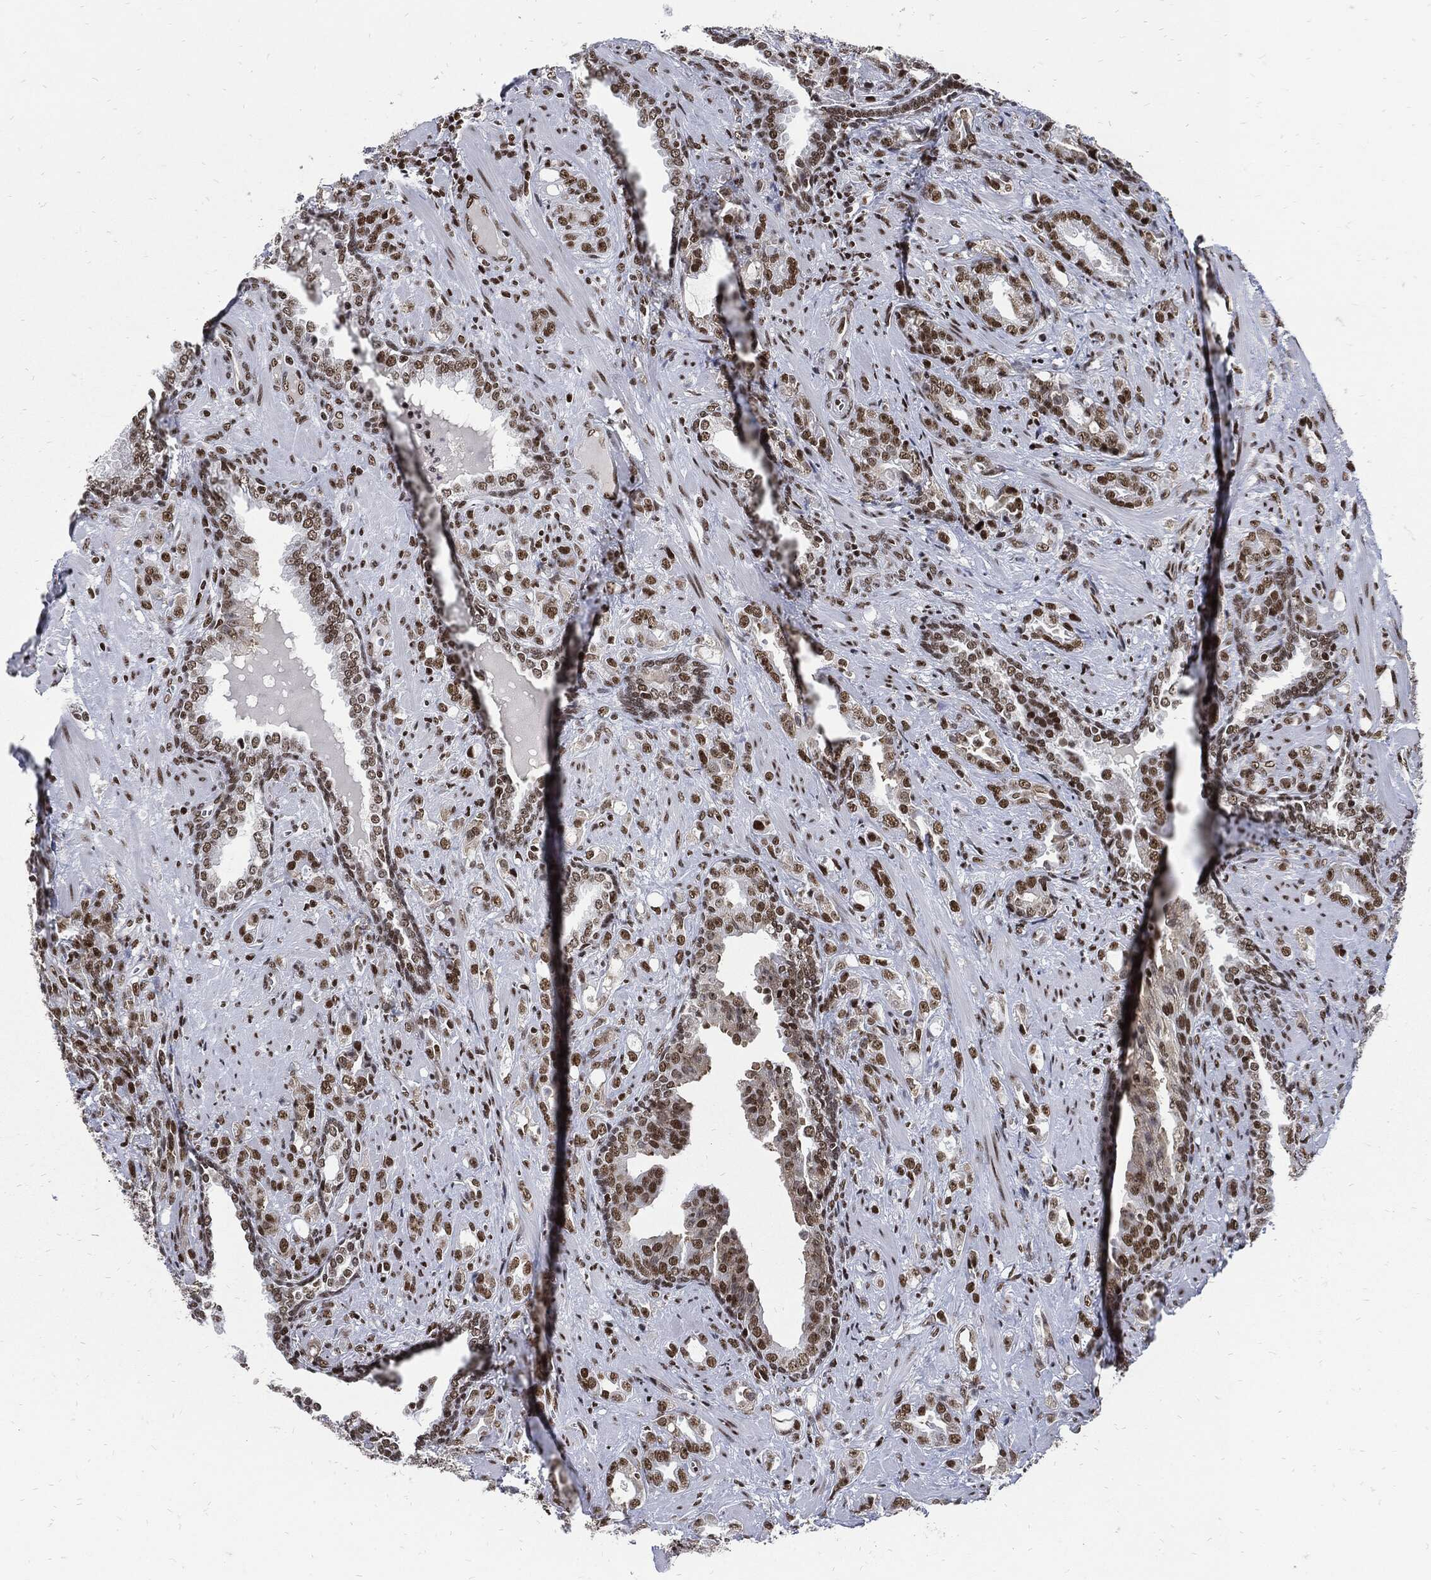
{"staining": {"intensity": "moderate", "quantity": "25%-75%", "location": "nuclear"}, "tissue": "prostate cancer", "cell_type": "Tumor cells", "image_type": "cancer", "snomed": [{"axis": "morphology", "description": "Adenocarcinoma, NOS"}, {"axis": "topography", "description": "Prostate"}], "caption": "Immunohistochemistry (IHC) photomicrograph of prostate adenocarcinoma stained for a protein (brown), which reveals medium levels of moderate nuclear staining in about 25%-75% of tumor cells.", "gene": "TERF2", "patient": {"sex": "male", "age": 57}}